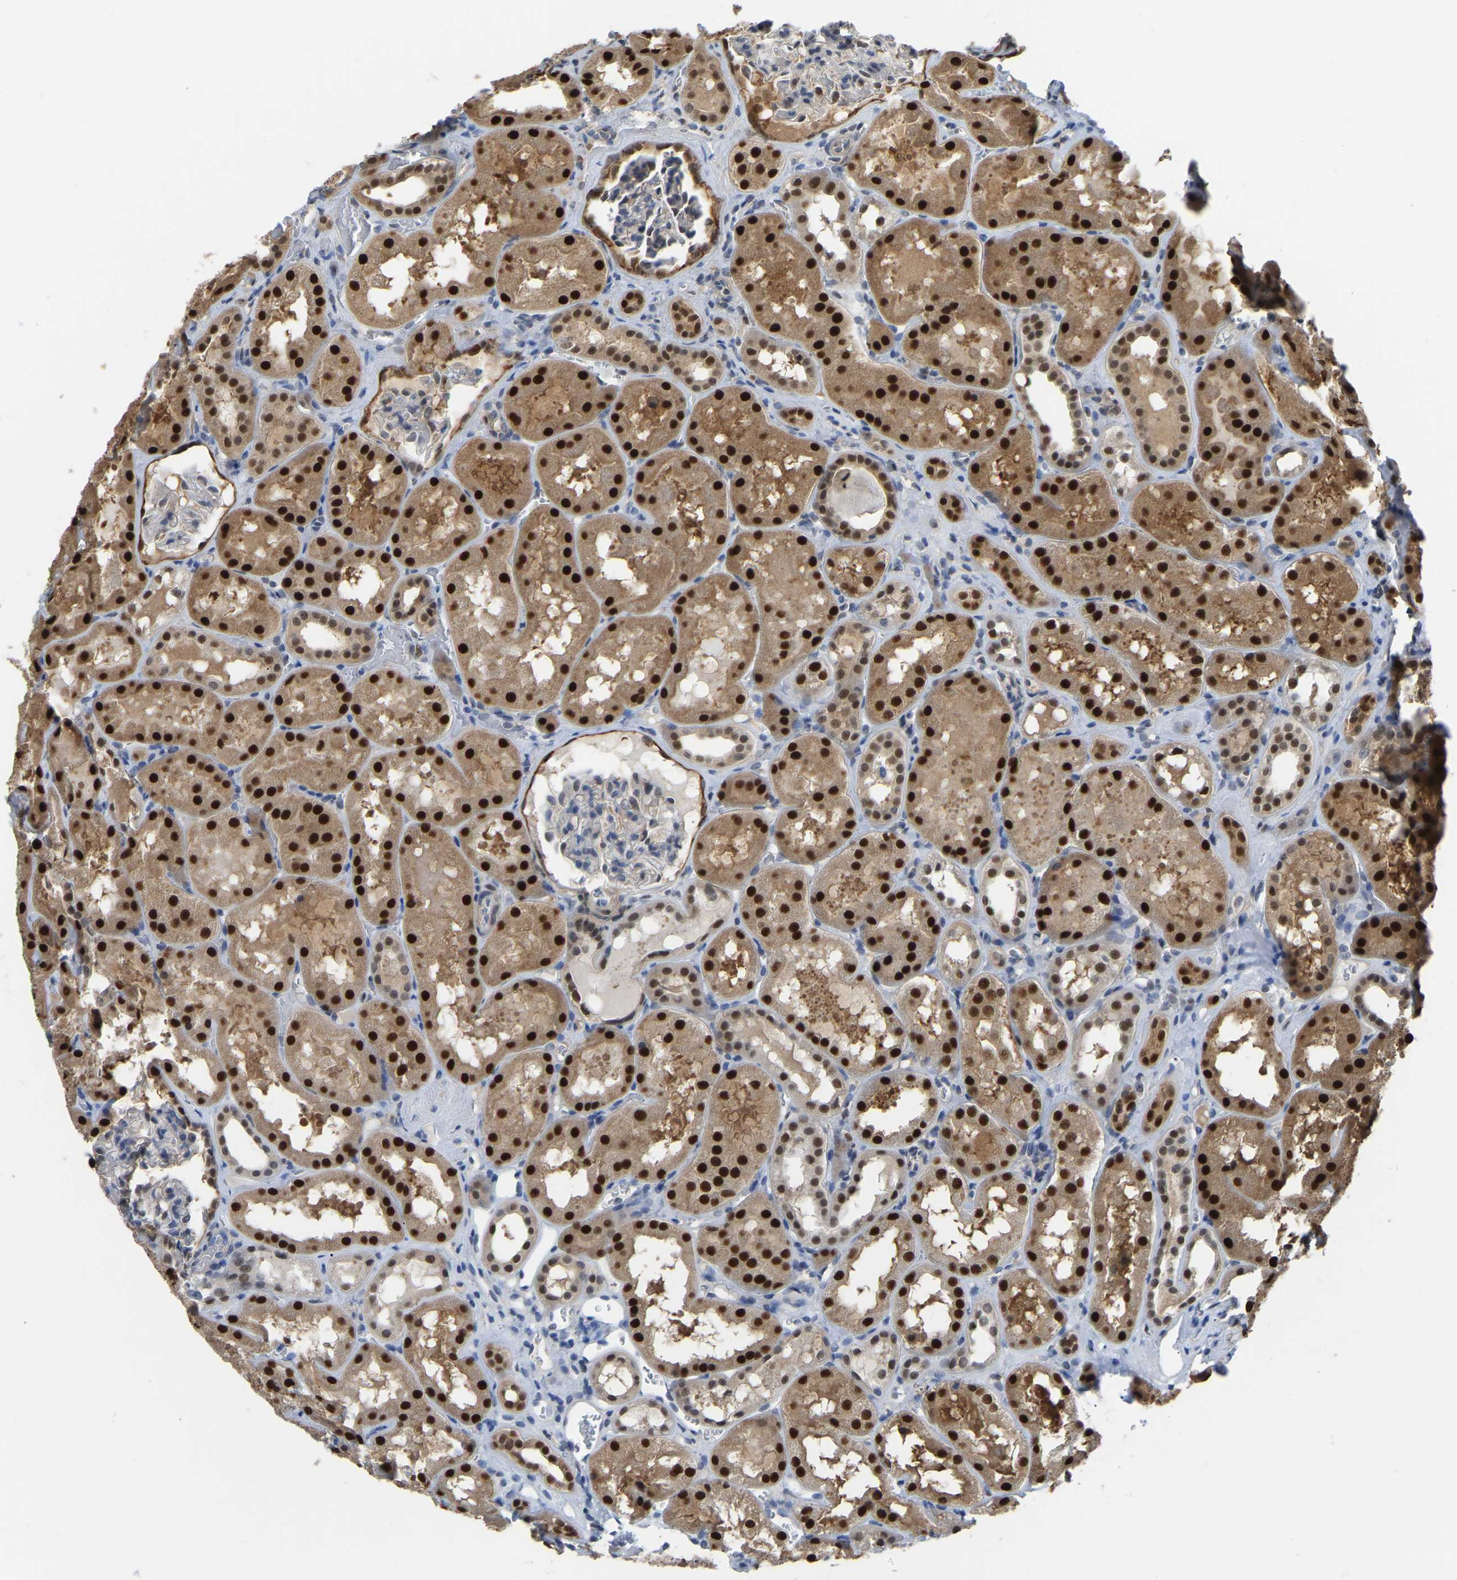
{"staining": {"intensity": "negative", "quantity": "none", "location": "none"}, "tissue": "kidney", "cell_type": "Cells in glomeruli", "image_type": "normal", "snomed": [{"axis": "morphology", "description": "Normal tissue, NOS"}, {"axis": "topography", "description": "Kidney"}, {"axis": "topography", "description": "Urinary bladder"}], "caption": "Immunohistochemical staining of benign human kidney exhibits no significant staining in cells in glomeruli. (DAB immunohistochemistry visualized using brightfield microscopy, high magnification).", "gene": "KLRG2", "patient": {"sex": "male", "age": 16}}